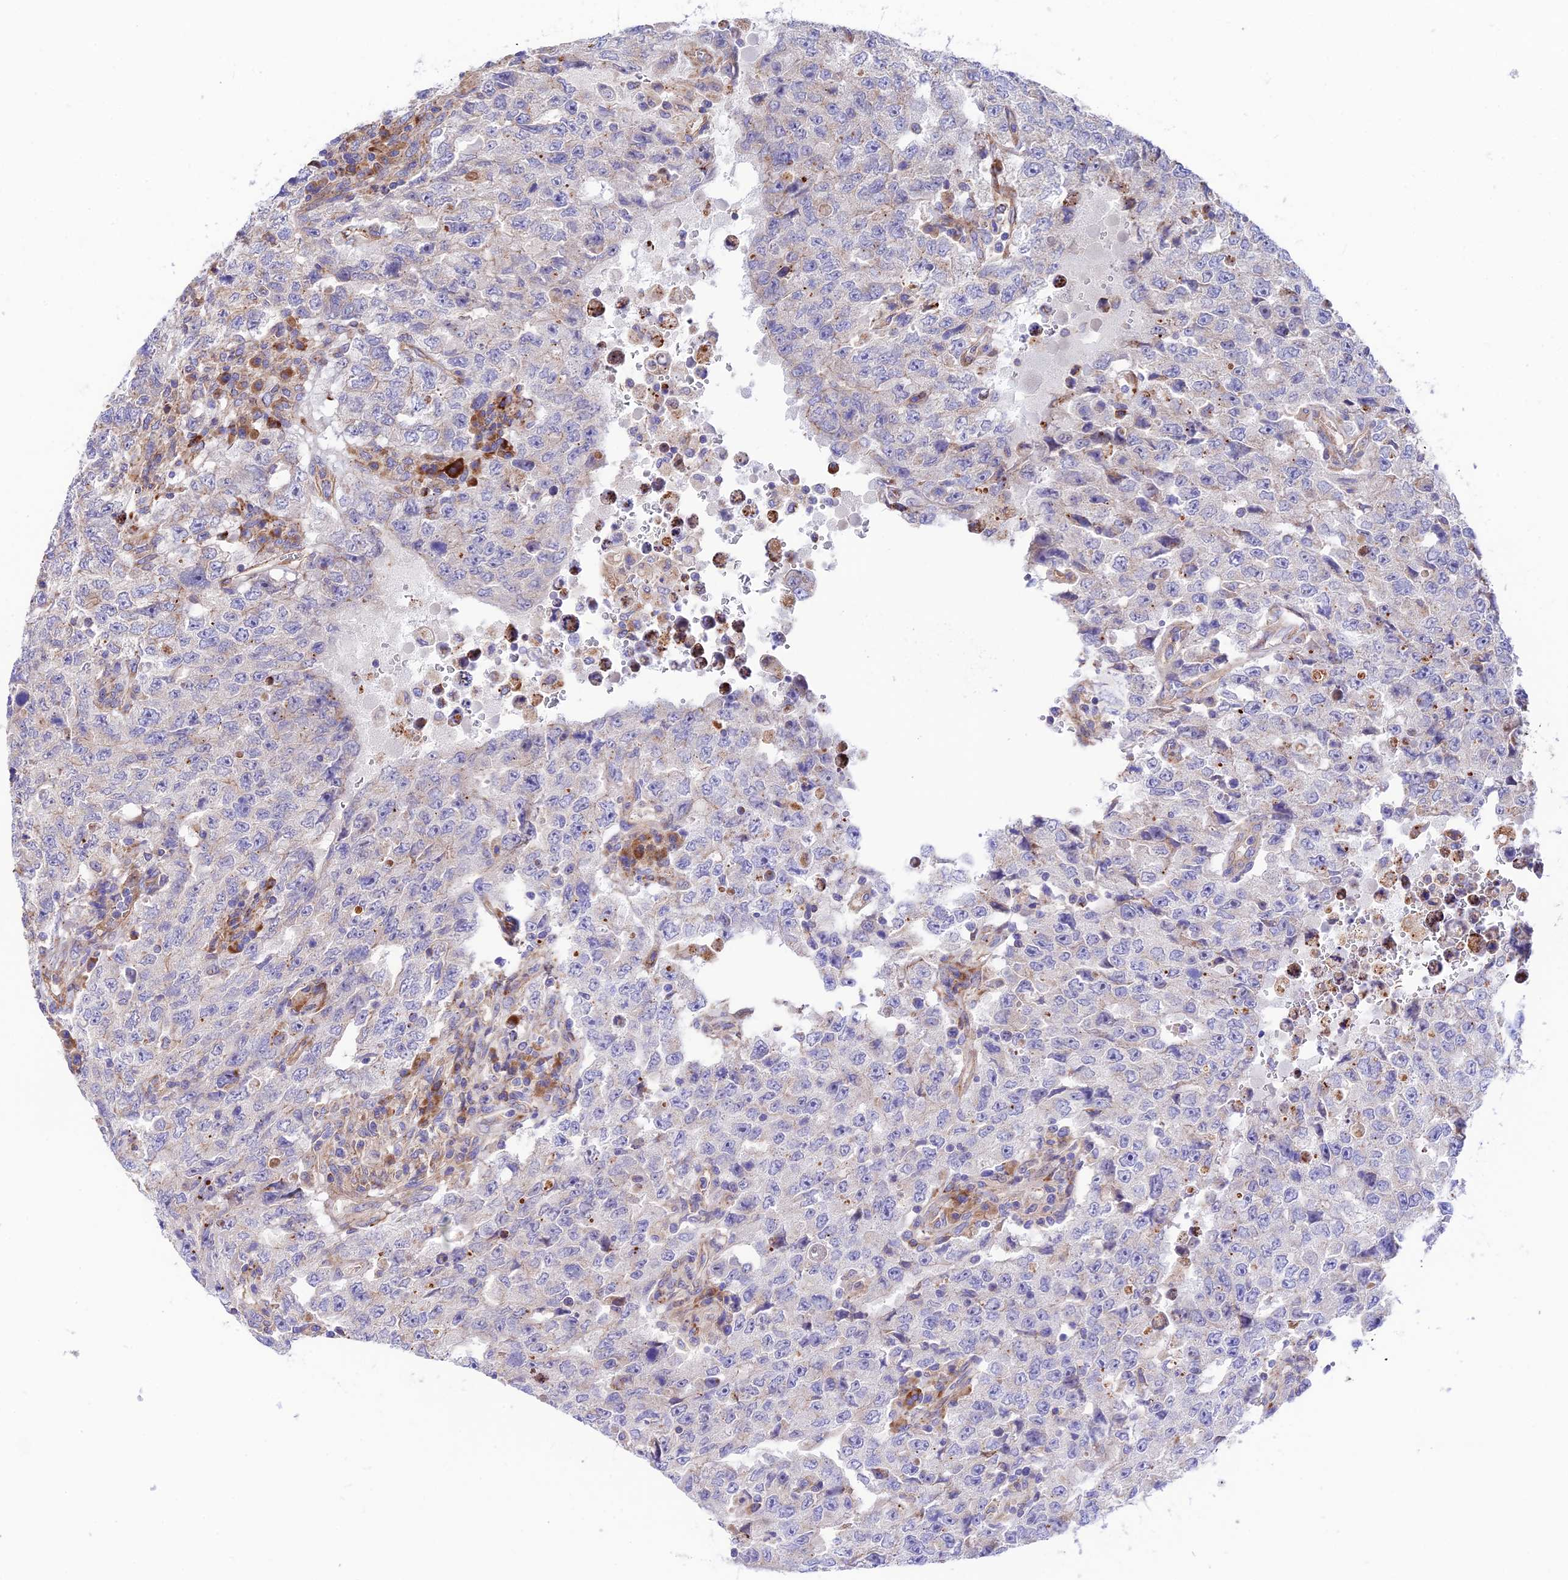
{"staining": {"intensity": "negative", "quantity": "none", "location": "none"}, "tissue": "testis cancer", "cell_type": "Tumor cells", "image_type": "cancer", "snomed": [{"axis": "morphology", "description": "Carcinoma, Embryonal, NOS"}, {"axis": "topography", "description": "Testis"}], "caption": "There is no significant positivity in tumor cells of embryonal carcinoma (testis).", "gene": "VPS13C", "patient": {"sex": "male", "age": 26}}